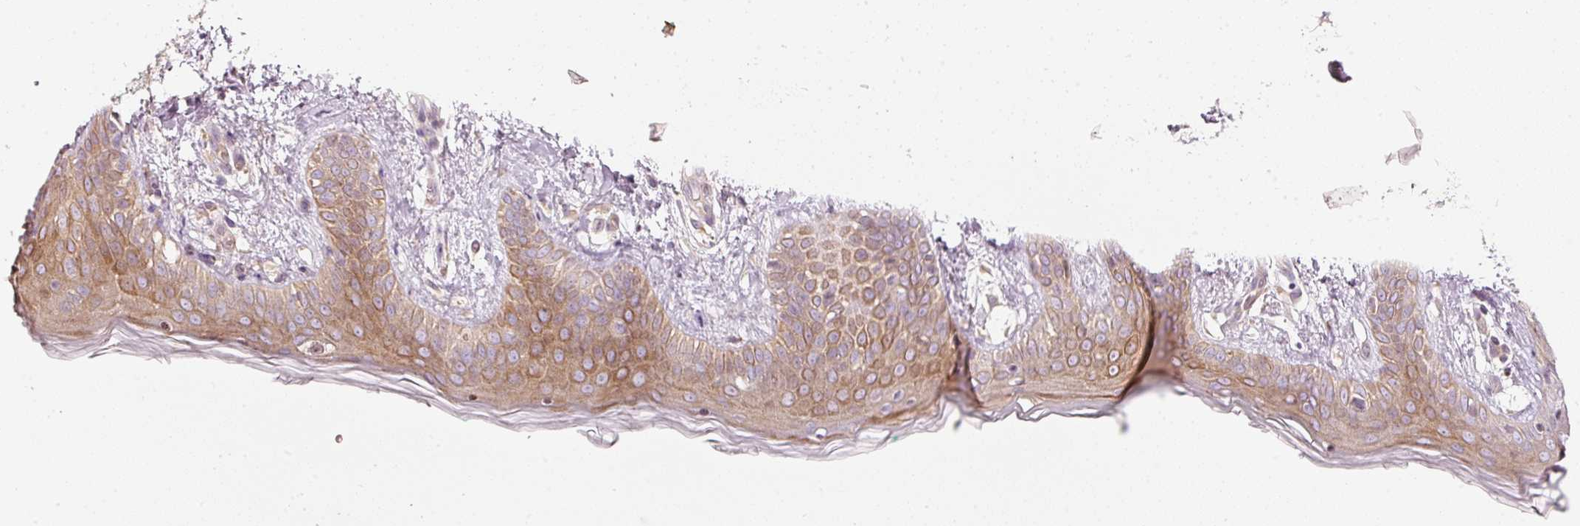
{"staining": {"intensity": "moderate", "quantity": ">75%", "location": "cytoplasmic/membranous"}, "tissue": "skin", "cell_type": "Fibroblasts", "image_type": "normal", "snomed": [{"axis": "morphology", "description": "Normal tissue, NOS"}, {"axis": "topography", "description": "Skin"}], "caption": "IHC of normal human skin reveals medium levels of moderate cytoplasmic/membranous positivity in approximately >75% of fibroblasts. (Stains: DAB in brown, nuclei in blue, Microscopy: brightfield microscopy at high magnification).", "gene": "MAP10", "patient": {"sex": "female", "age": 34}}